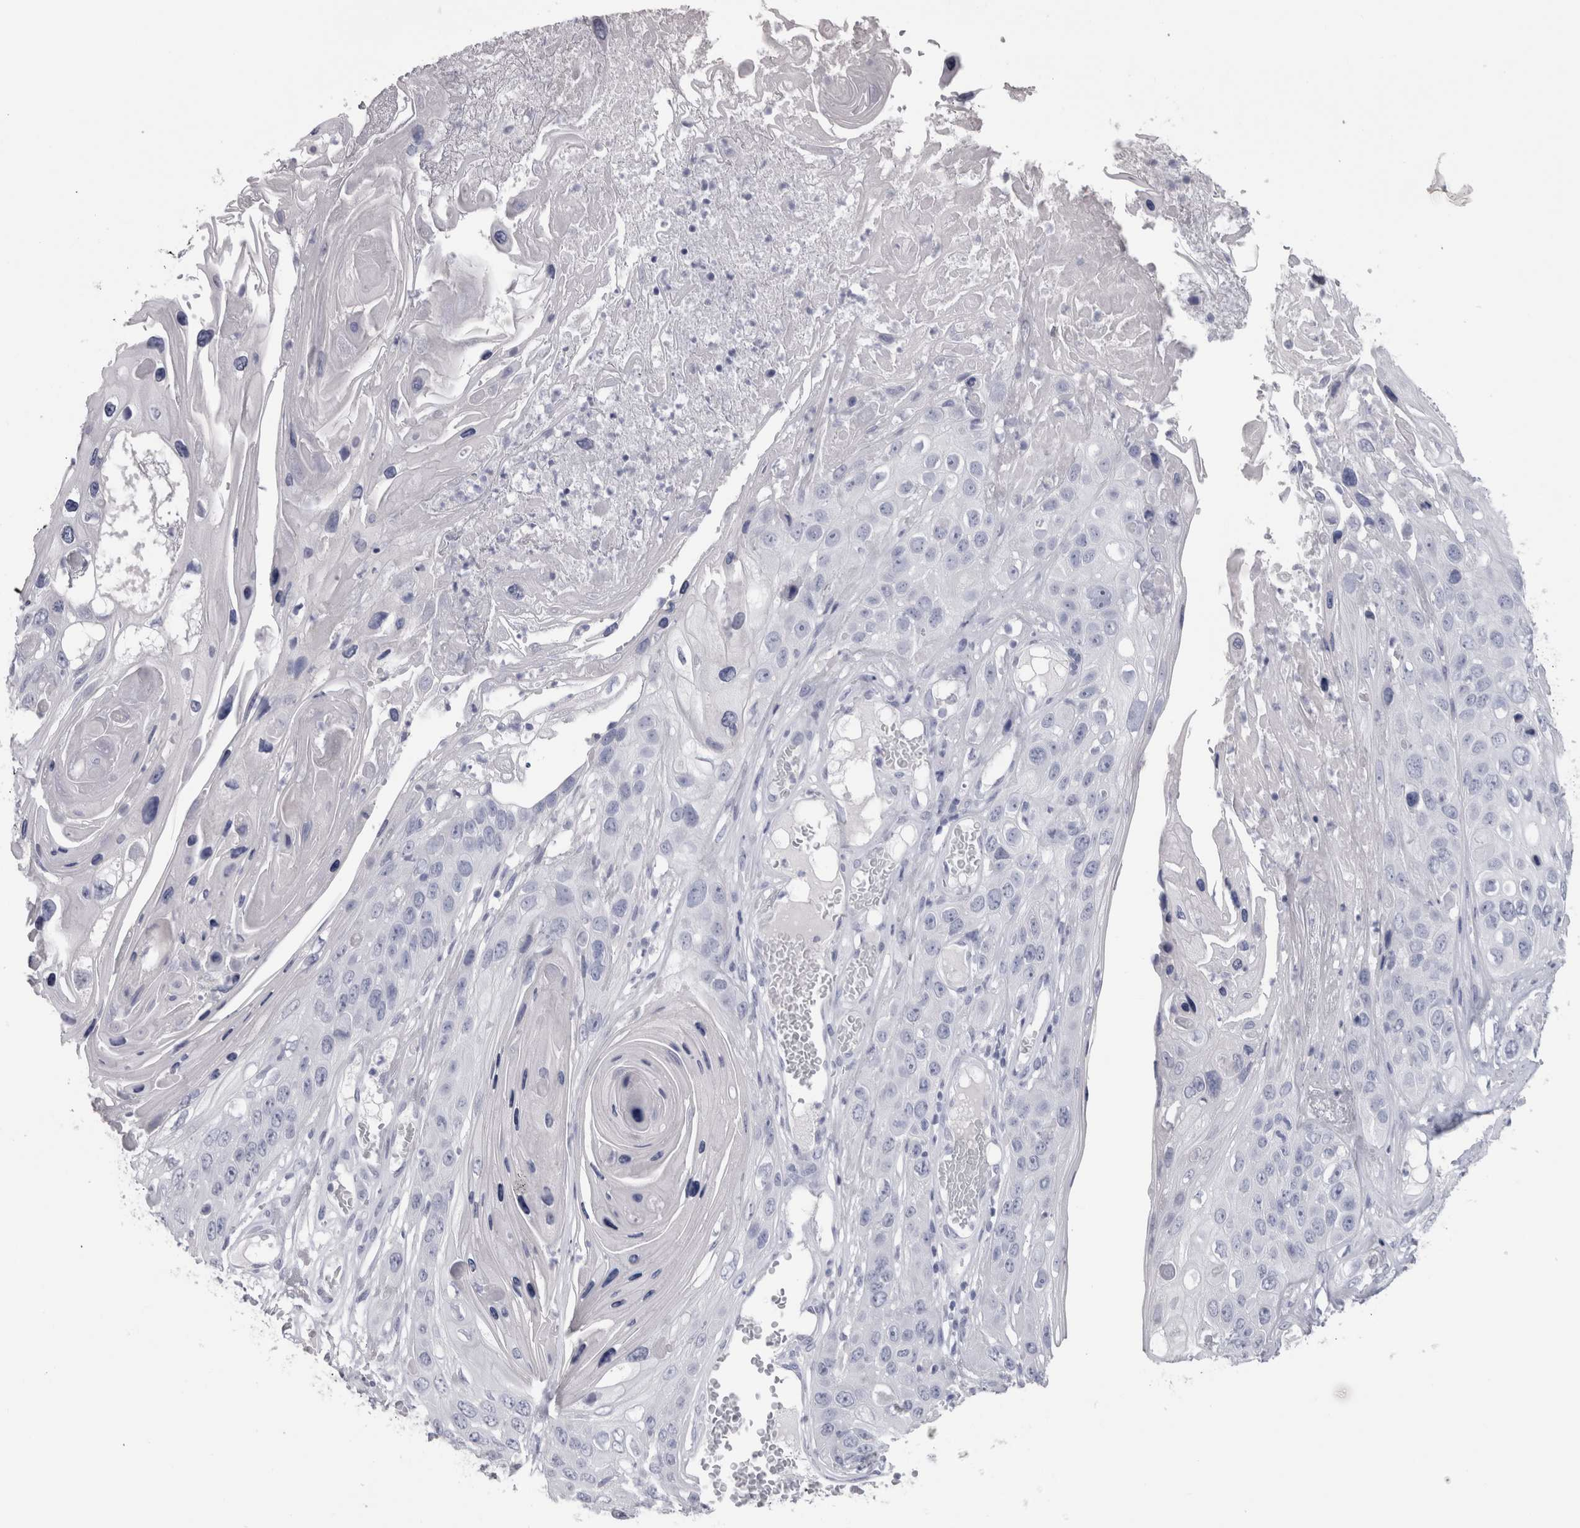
{"staining": {"intensity": "negative", "quantity": "none", "location": "none"}, "tissue": "skin cancer", "cell_type": "Tumor cells", "image_type": "cancer", "snomed": [{"axis": "morphology", "description": "Squamous cell carcinoma, NOS"}, {"axis": "topography", "description": "Skin"}], "caption": "Squamous cell carcinoma (skin) was stained to show a protein in brown. There is no significant expression in tumor cells. (DAB (3,3'-diaminobenzidine) immunohistochemistry (IHC) with hematoxylin counter stain).", "gene": "PTH", "patient": {"sex": "male", "age": 55}}